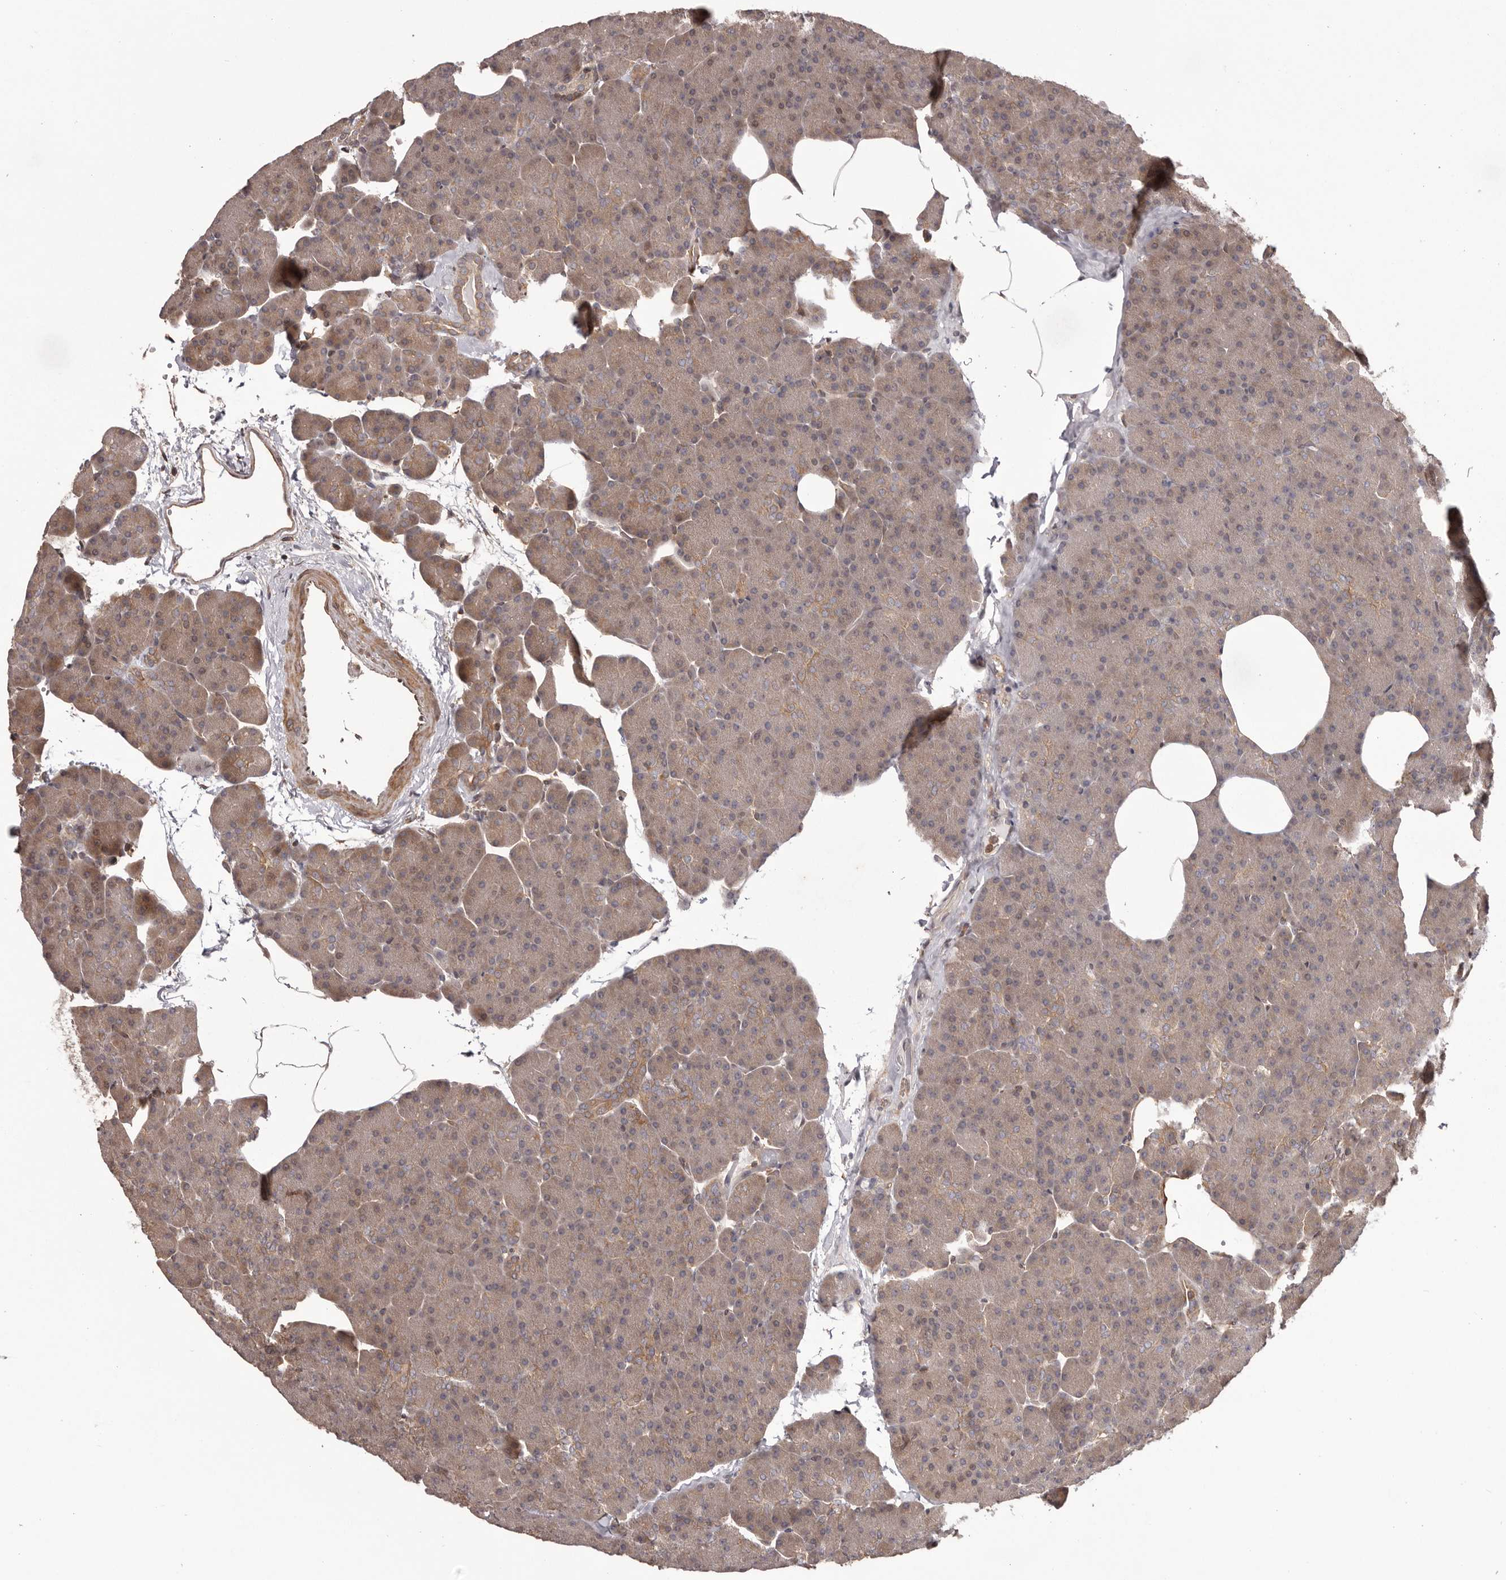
{"staining": {"intensity": "weak", "quantity": "25%-75%", "location": "cytoplasmic/membranous"}, "tissue": "pancreas", "cell_type": "Exocrine glandular cells", "image_type": "normal", "snomed": [{"axis": "morphology", "description": "Normal tissue, NOS"}, {"axis": "morphology", "description": "Carcinoid, malignant, NOS"}, {"axis": "topography", "description": "Pancreas"}], "caption": "Protein positivity by IHC reveals weak cytoplasmic/membranous expression in about 25%-75% of exocrine glandular cells in normal pancreas.", "gene": "NFKBIA", "patient": {"sex": "female", "age": 35}}